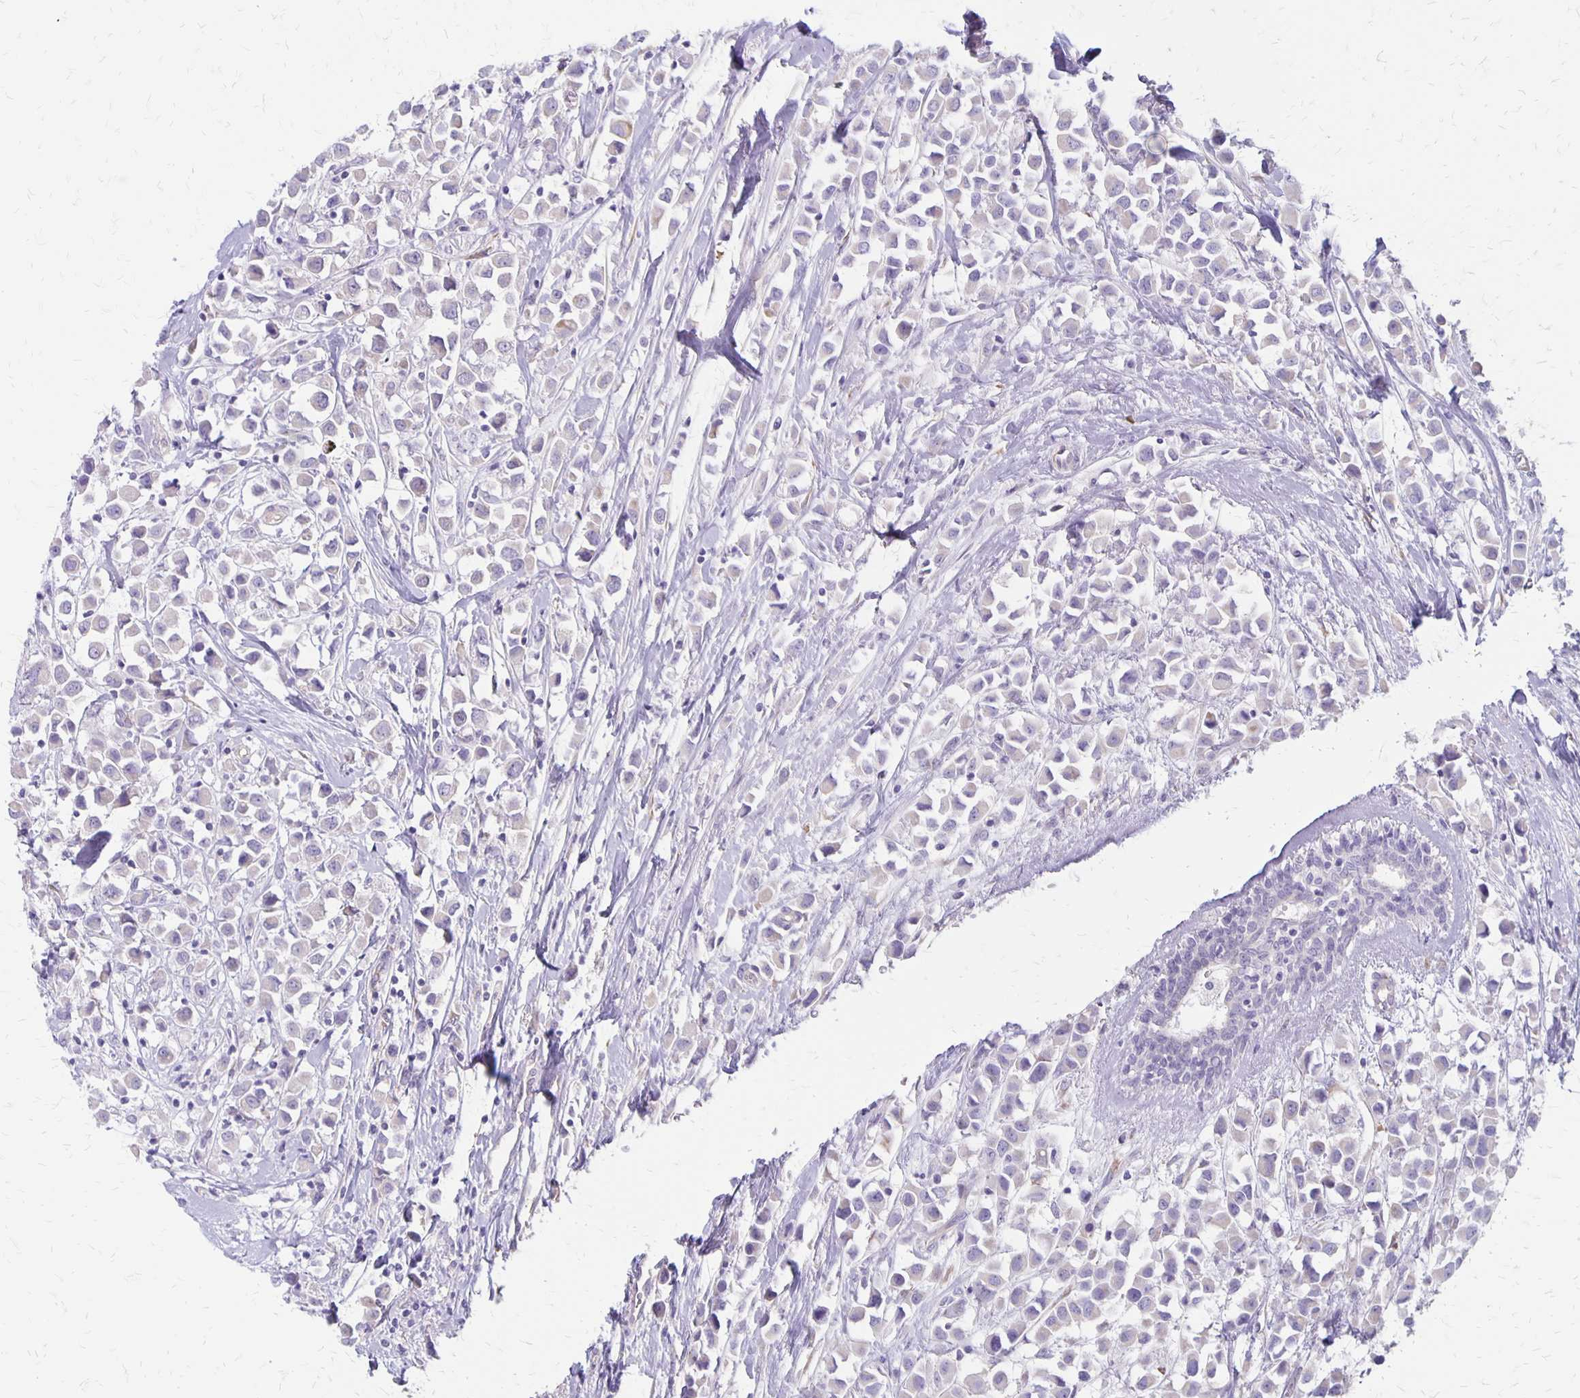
{"staining": {"intensity": "negative", "quantity": "none", "location": "none"}, "tissue": "breast cancer", "cell_type": "Tumor cells", "image_type": "cancer", "snomed": [{"axis": "morphology", "description": "Duct carcinoma"}, {"axis": "topography", "description": "Breast"}], "caption": "IHC image of breast cancer stained for a protein (brown), which demonstrates no positivity in tumor cells.", "gene": "HOMER1", "patient": {"sex": "female", "age": 61}}